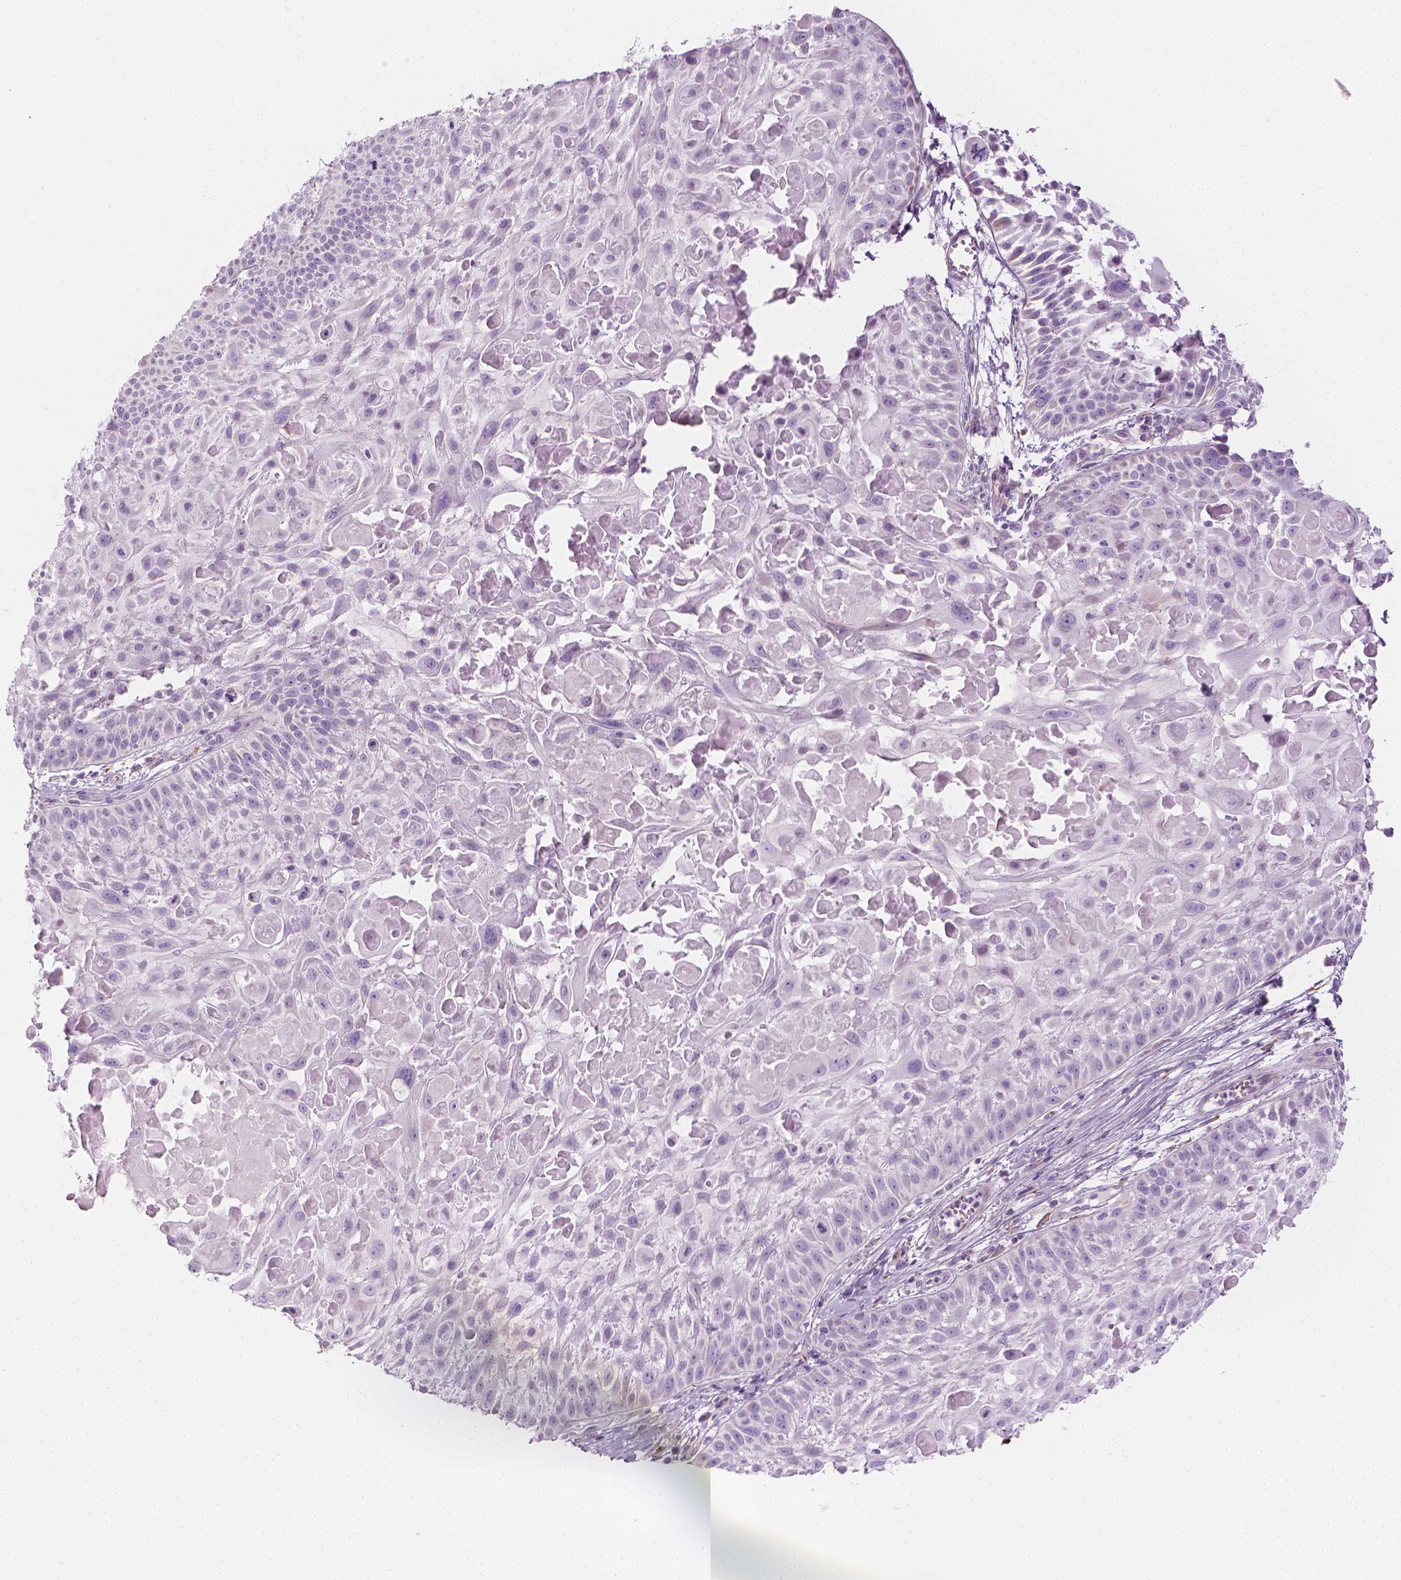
{"staining": {"intensity": "negative", "quantity": "none", "location": "none"}, "tissue": "skin cancer", "cell_type": "Tumor cells", "image_type": "cancer", "snomed": [{"axis": "morphology", "description": "Squamous cell carcinoma, NOS"}, {"axis": "topography", "description": "Skin"}, {"axis": "topography", "description": "Anal"}], "caption": "Immunohistochemistry (IHC) image of squamous cell carcinoma (skin) stained for a protein (brown), which exhibits no expression in tumor cells.", "gene": "CES1", "patient": {"sex": "female", "age": 75}}